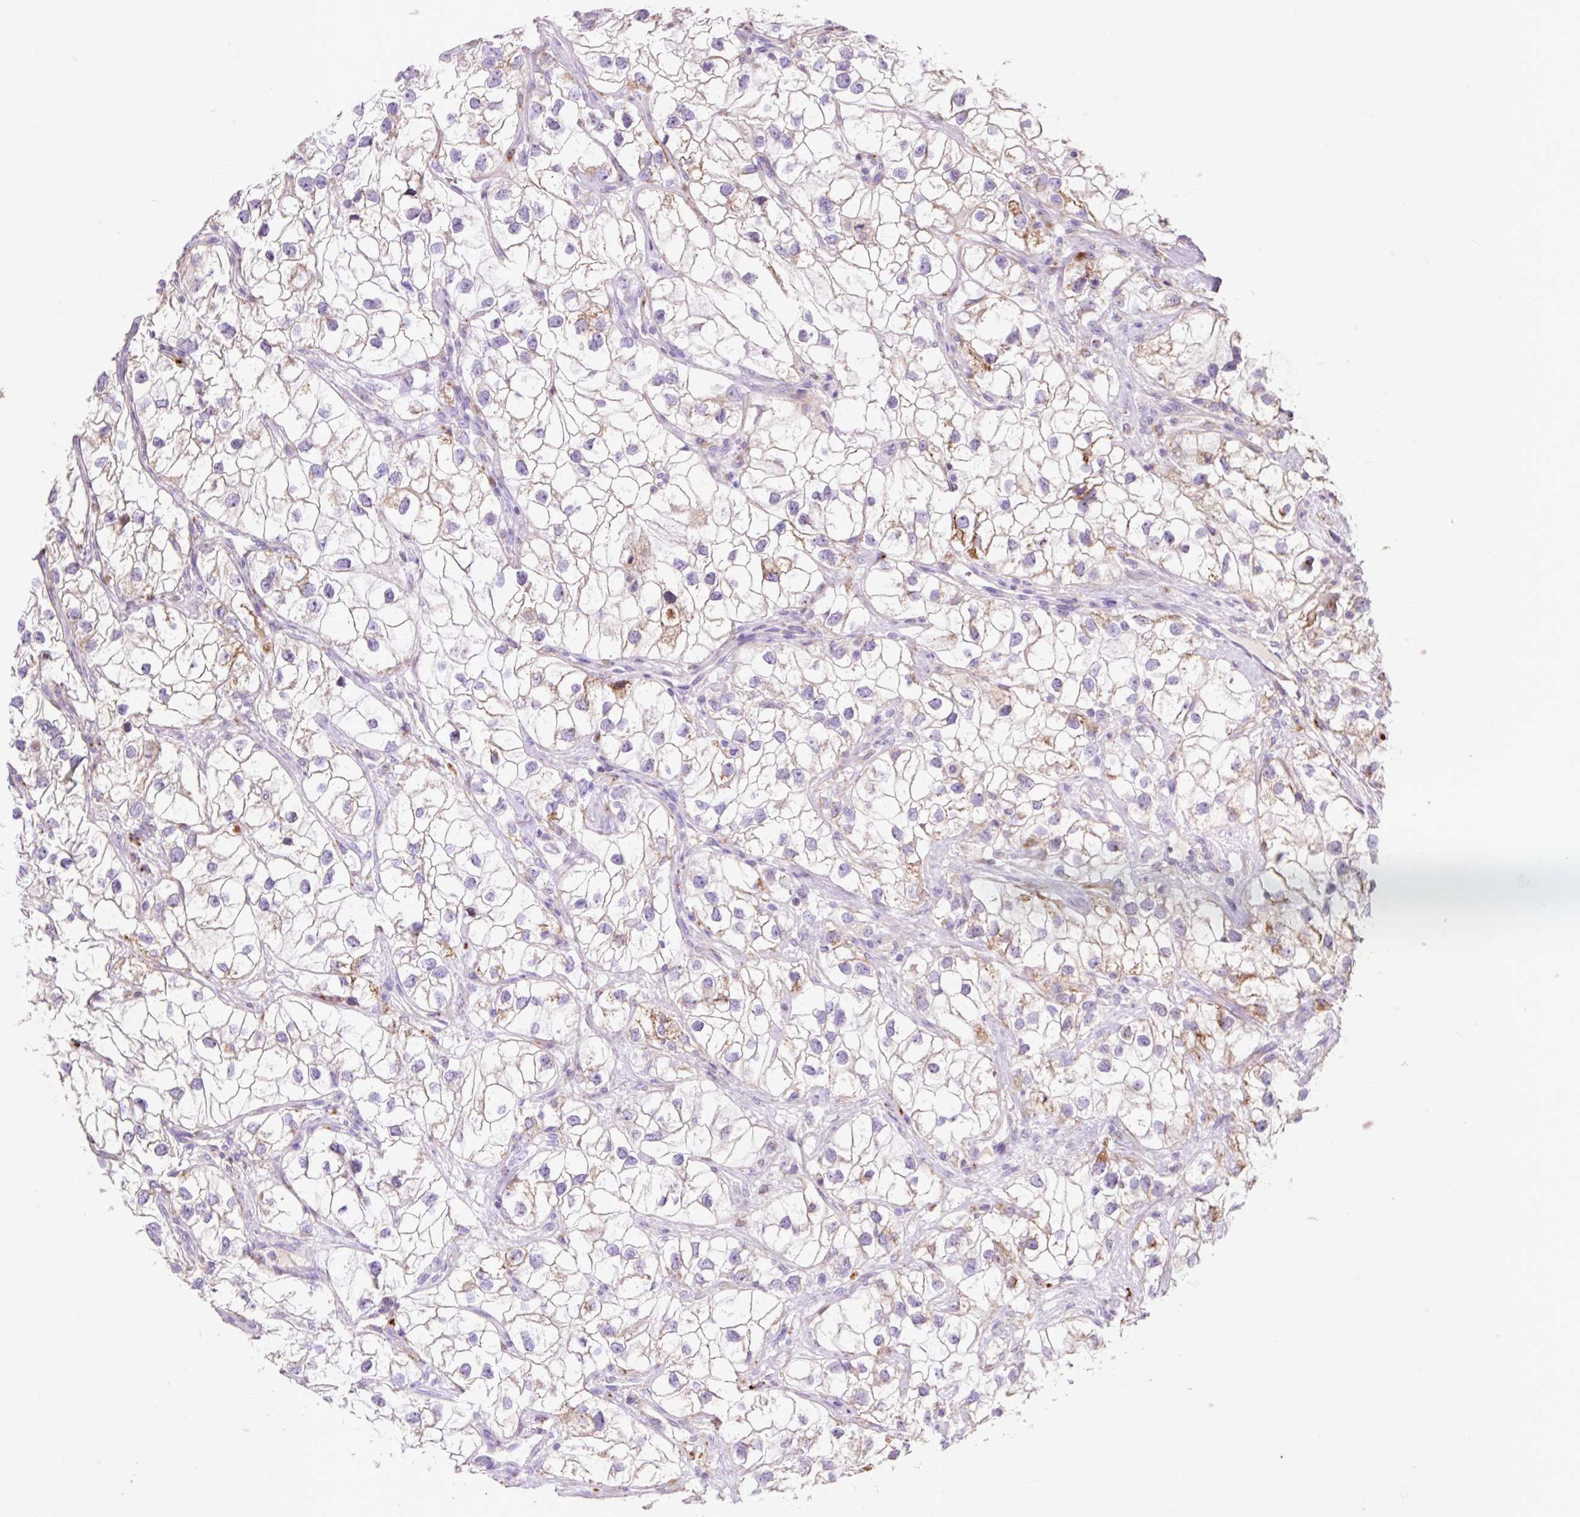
{"staining": {"intensity": "weak", "quantity": "25%-75%", "location": "cytoplasmic/membranous"}, "tissue": "renal cancer", "cell_type": "Tumor cells", "image_type": "cancer", "snomed": [{"axis": "morphology", "description": "Adenocarcinoma, NOS"}, {"axis": "topography", "description": "Kidney"}], "caption": "Immunohistochemical staining of renal cancer (adenocarcinoma) reveals low levels of weak cytoplasmic/membranous staining in about 25%-75% of tumor cells. The protein of interest is stained brown, and the nuclei are stained in blue (DAB IHC with brightfield microscopy, high magnification).", "gene": "HEXA", "patient": {"sex": "male", "age": 59}}